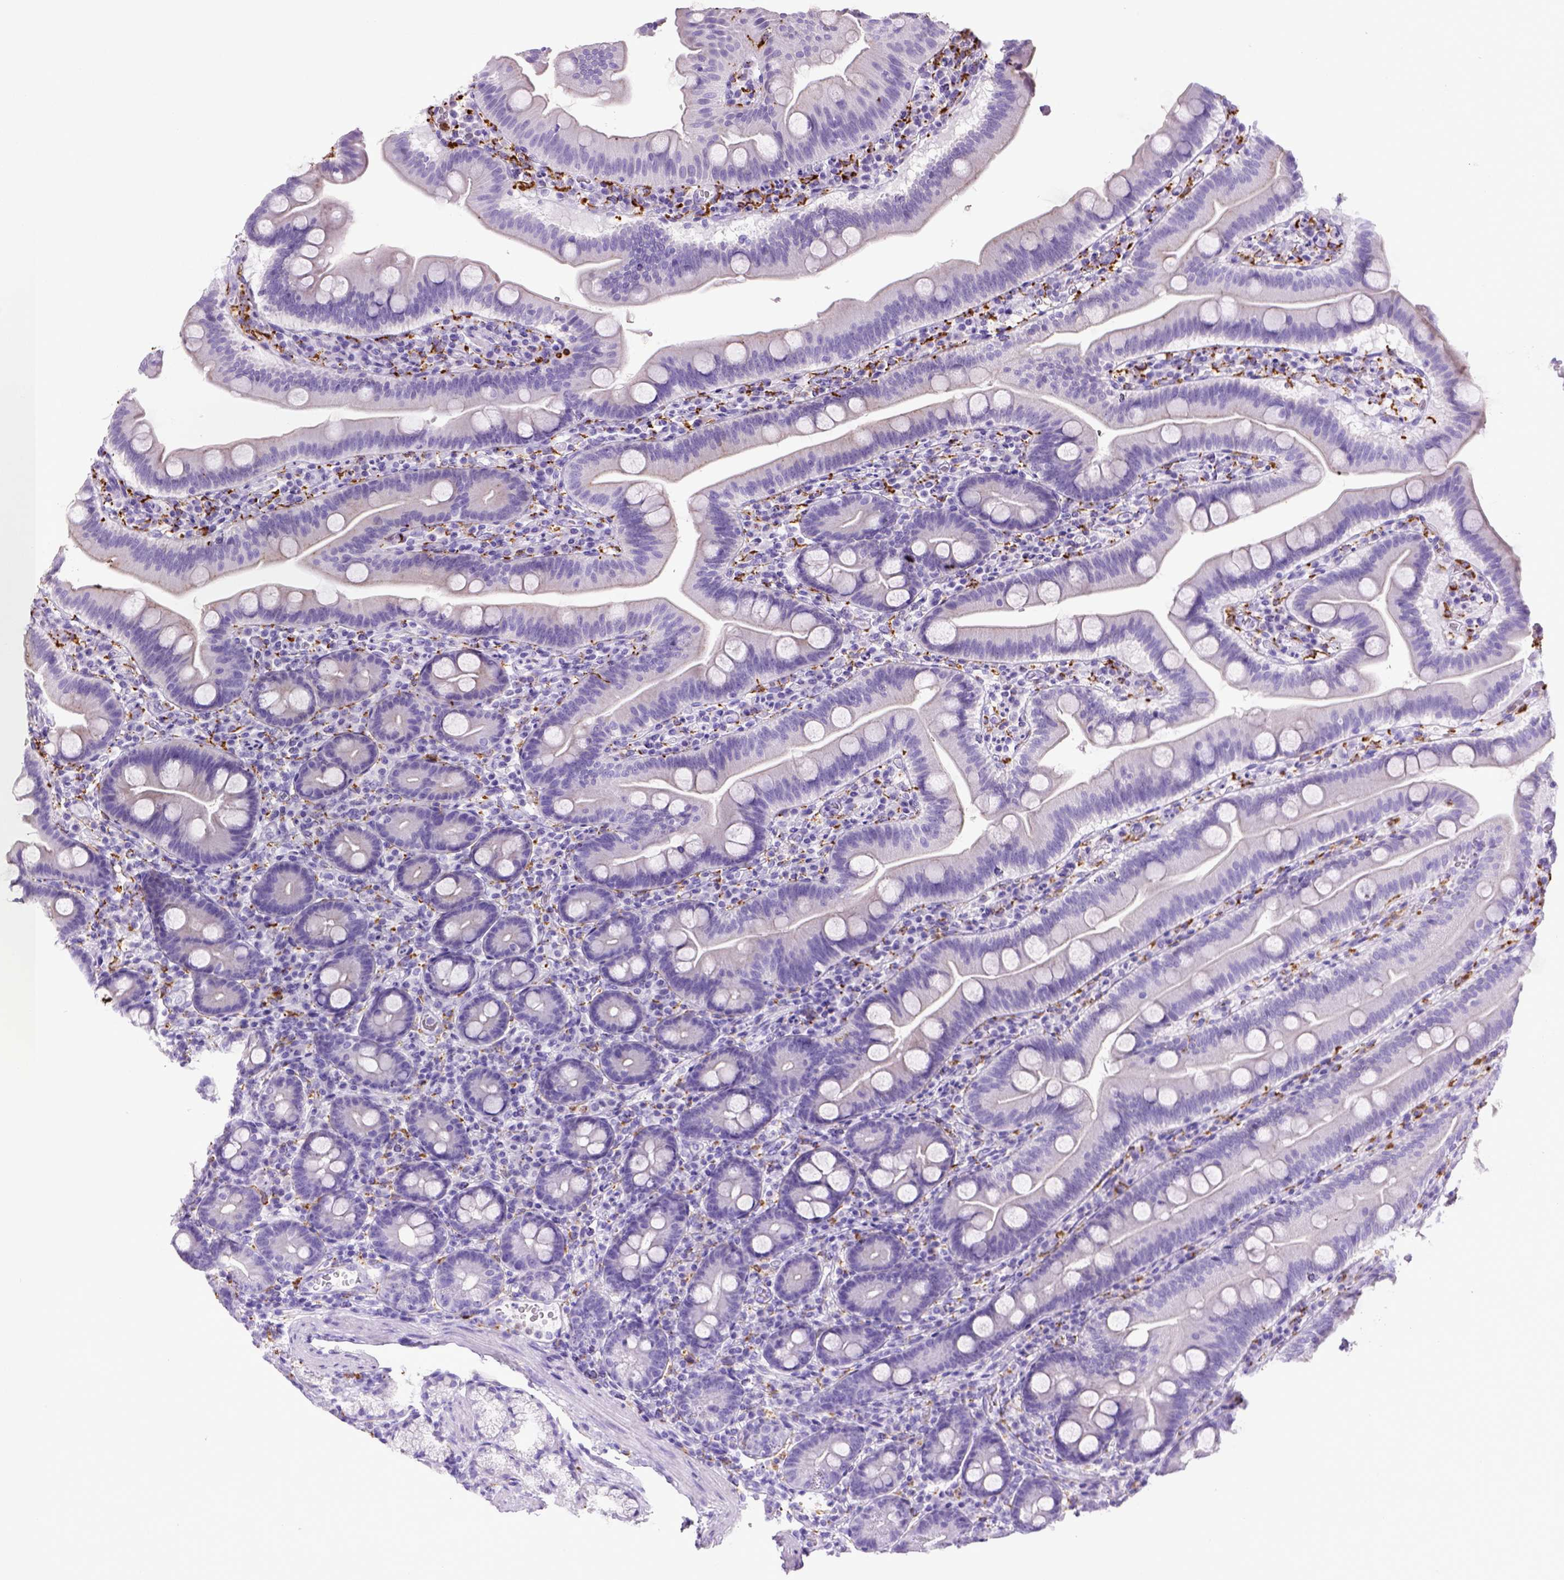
{"staining": {"intensity": "negative", "quantity": "none", "location": "none"}, "tissue": "duodenum", "cell_type": "Glandular cells", "image_type": "normal", "snomed": [{"axis": "morphology", "description": "Normal tissue, NOS"}, {"axis": "topography", "description": "Duodenum"}], "caption": "Immunohistochemistry (IHC) histopathology image of benign duodenum: duodenum stained with DAB (3,3'-diaminobenzidine) shows no significant protein staining in glandular cells. Brightfield microscopy of immunohistochemistry (IHC) stained with DAB (brown) and hematoxylin (blue), captured at high magnification.", "gene": "CD68", "patient": {"sex": "male", "age": 59}}